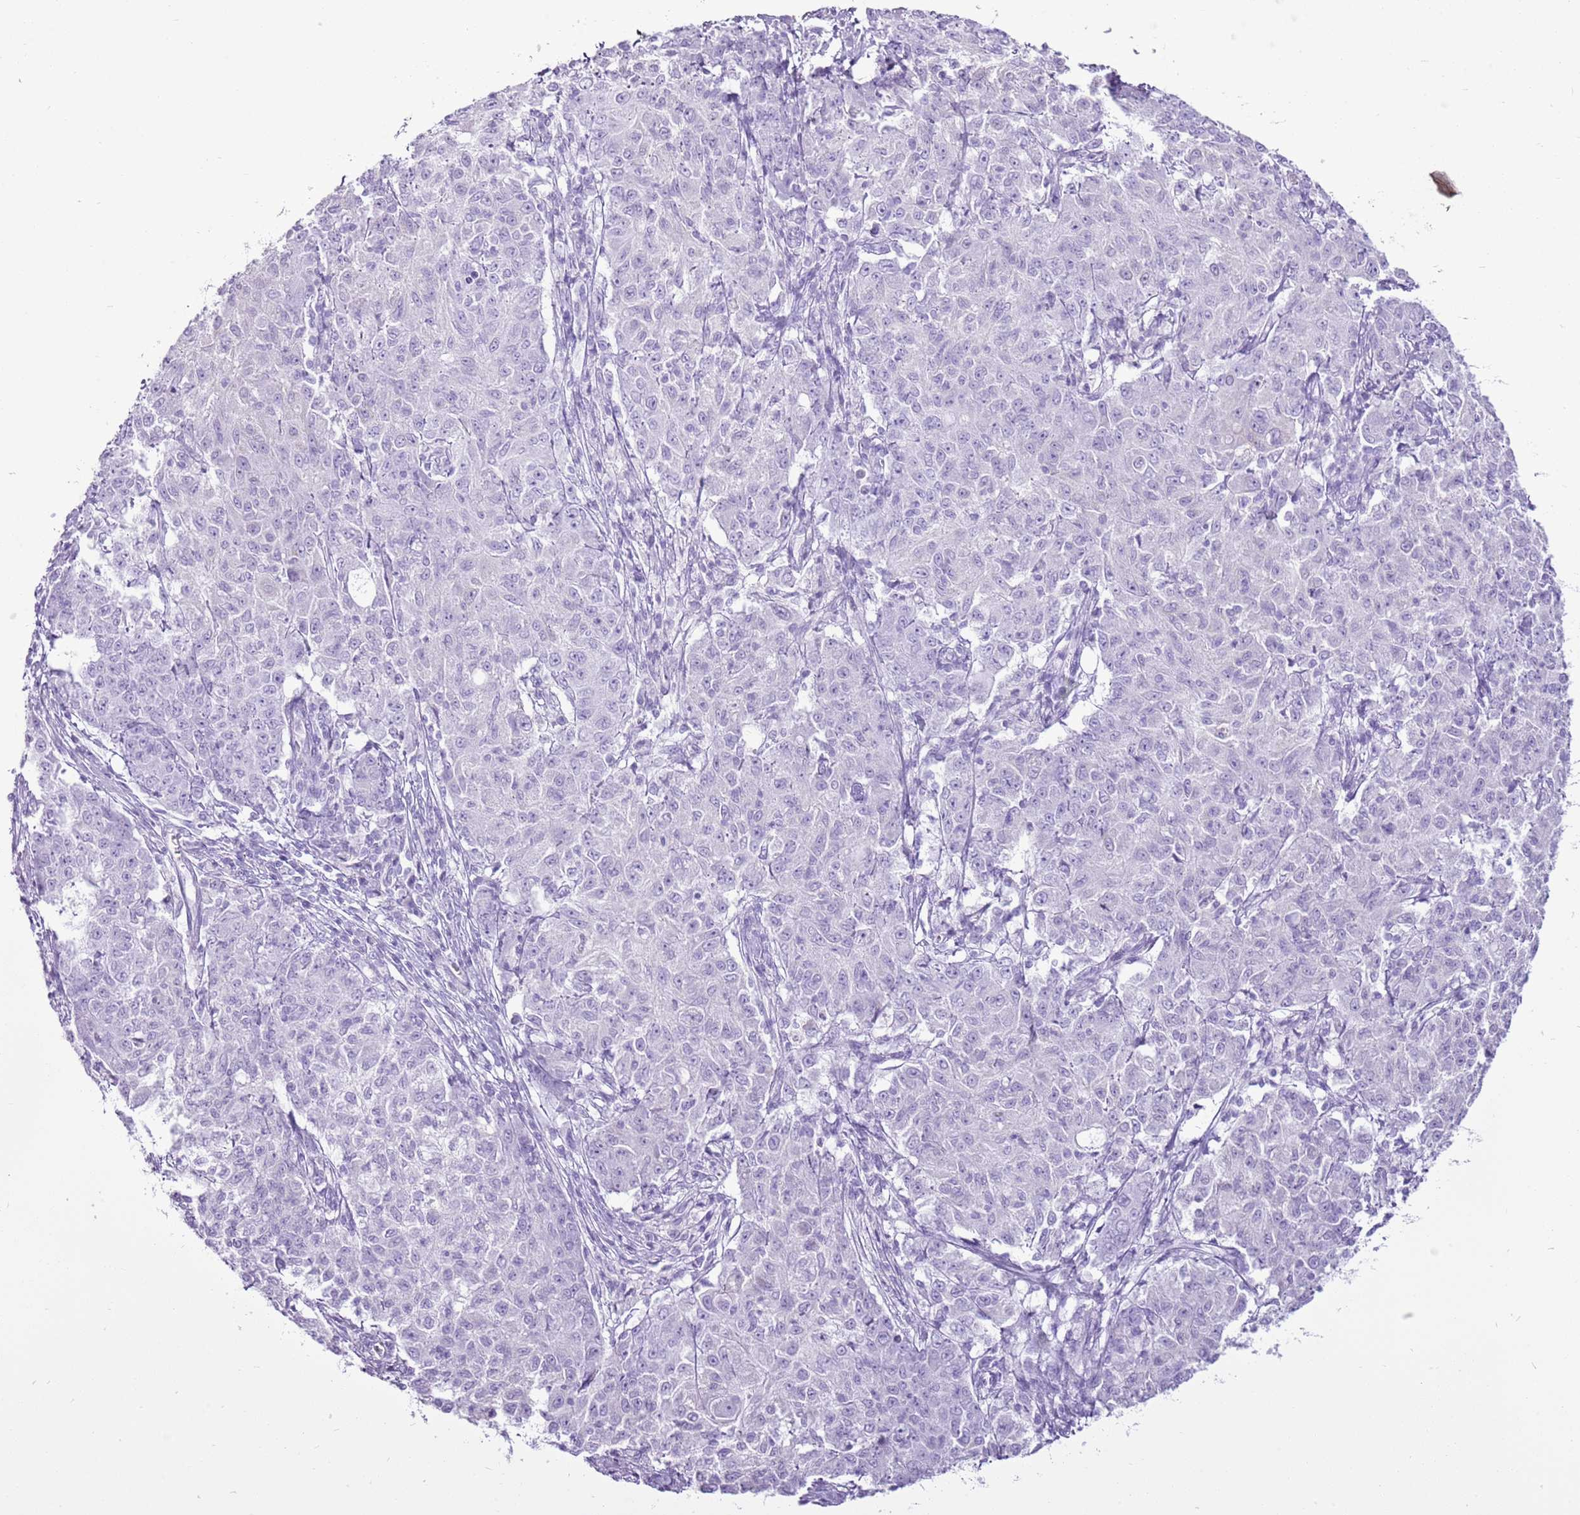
{"staining": {"intensity": "negative", "quantity": "none", "location": "none"}, "tissue": "ovarian cancer", "cell_type": "Tumor cells", "image_type": "cancer", "snomed": [{"axis": "morphology", "description": "Carcinoma, endometroid"}, {"axis": "topography", "description": "Ovary"}], "caption": "High magnification brightfield microscopy of ovarian cancer stained with DAB (brown) and counterstained with hematoxylin (blue): tumor cells show no significant expression. Nuclei are stained in blue.", "gene": "CNFN", "patient": {"sex": "female", "age": 42}}